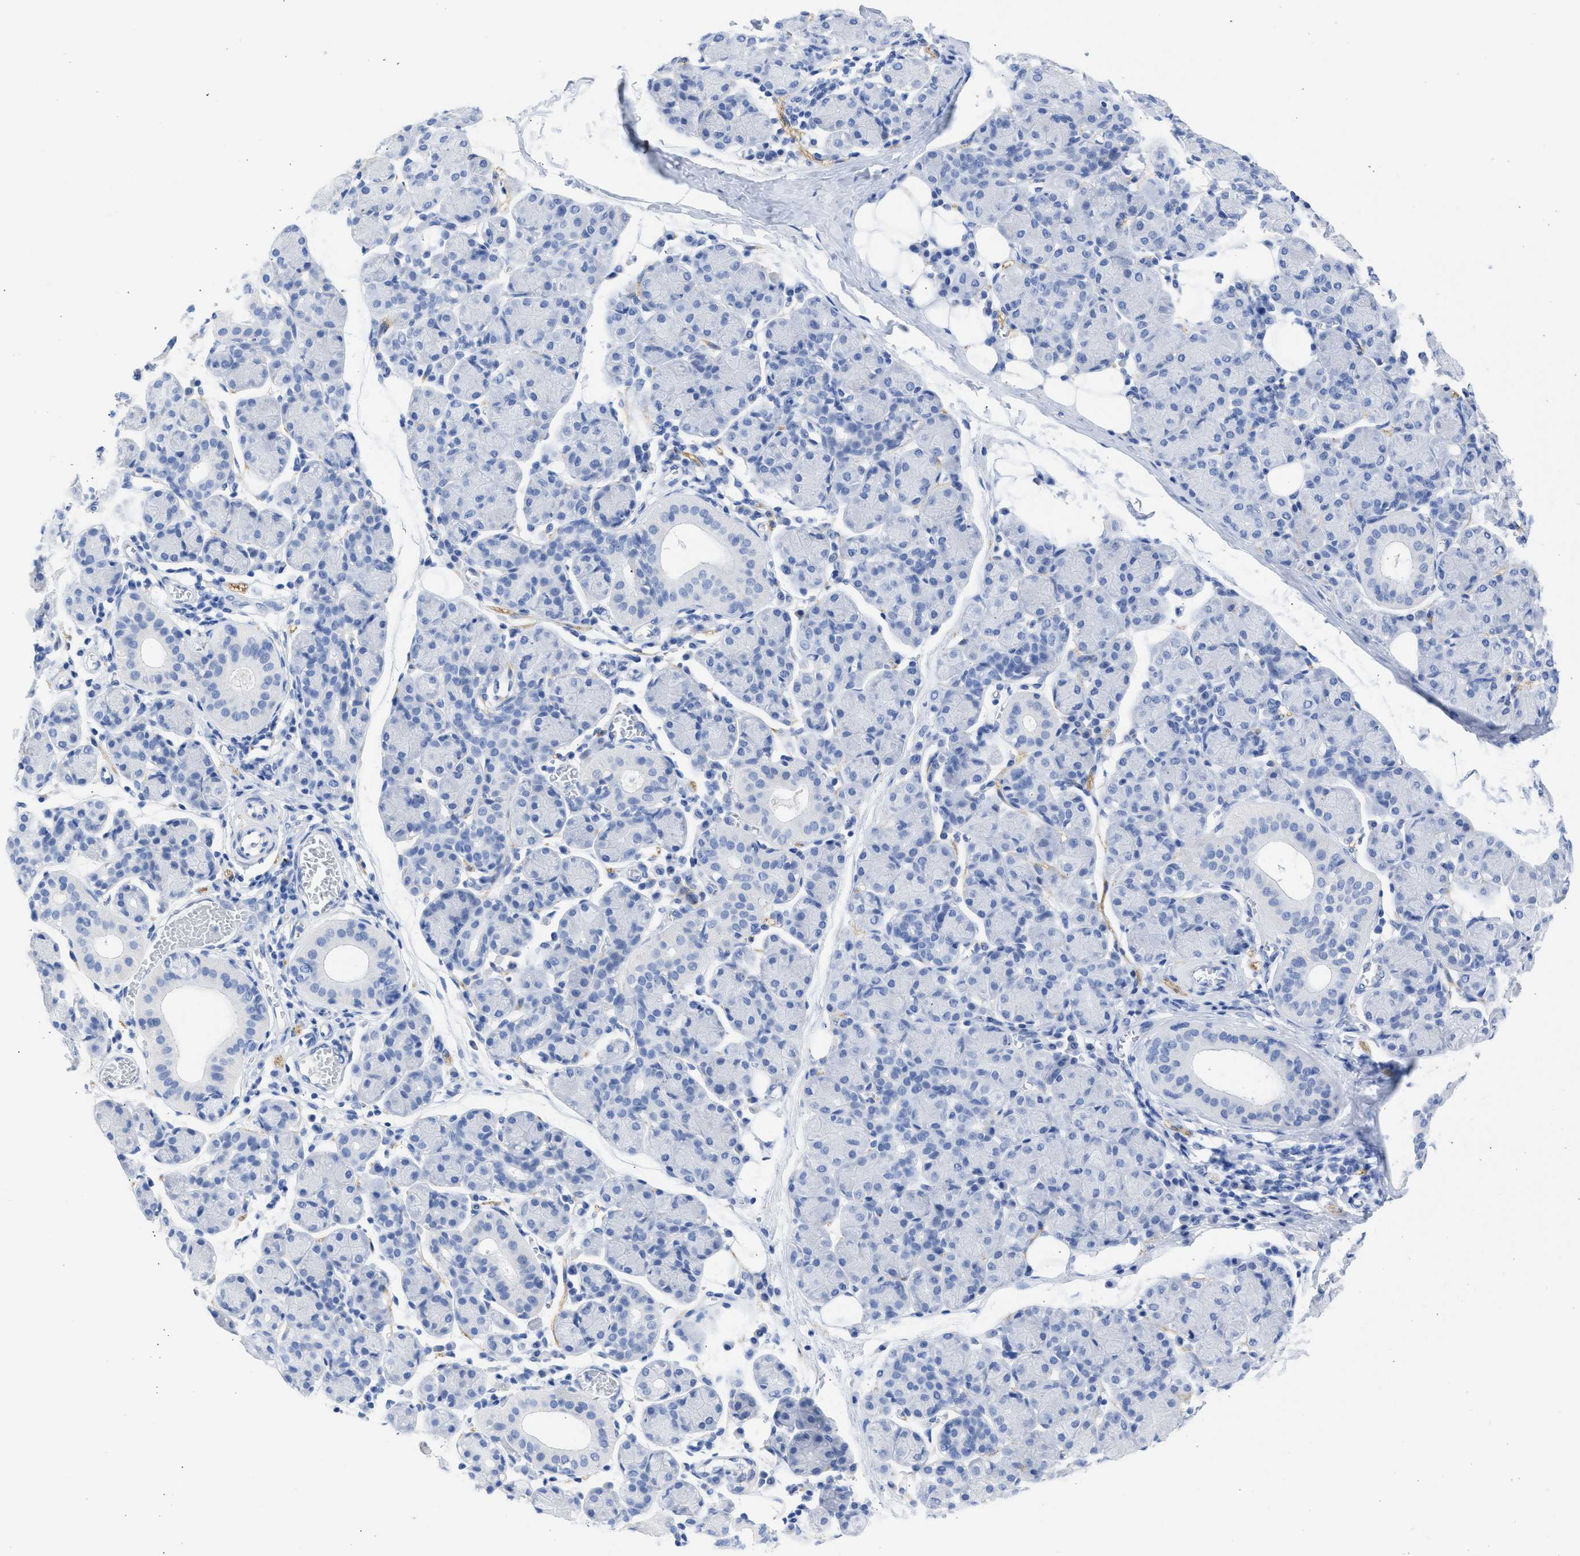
{"staining": {"intensity": "negative", "quantity": "none", "location": "none"}, "tissue": "salivary gland", "cell_type": "Glandular cells", "image_type": "normal", "snomed": [{"axis": "morphology", "description": "Normal tissue, NOS"}, {"axis": "morphology", "description": "Inflammation, NOS"}, {"axis": "topography", "description": "Lymph node"}, {"axis": "topography", "description": "Salivary gland"}], "caption": "Immunohistochemistry photomicrograph of normal salivary gland: human salivary gland stained with DAB (3,3'-diaminobenzidine) exhibits no significant protein expression in glandular cells.", "gene": "NCAM1", "patient": {"sex": "male", "age": 3}}